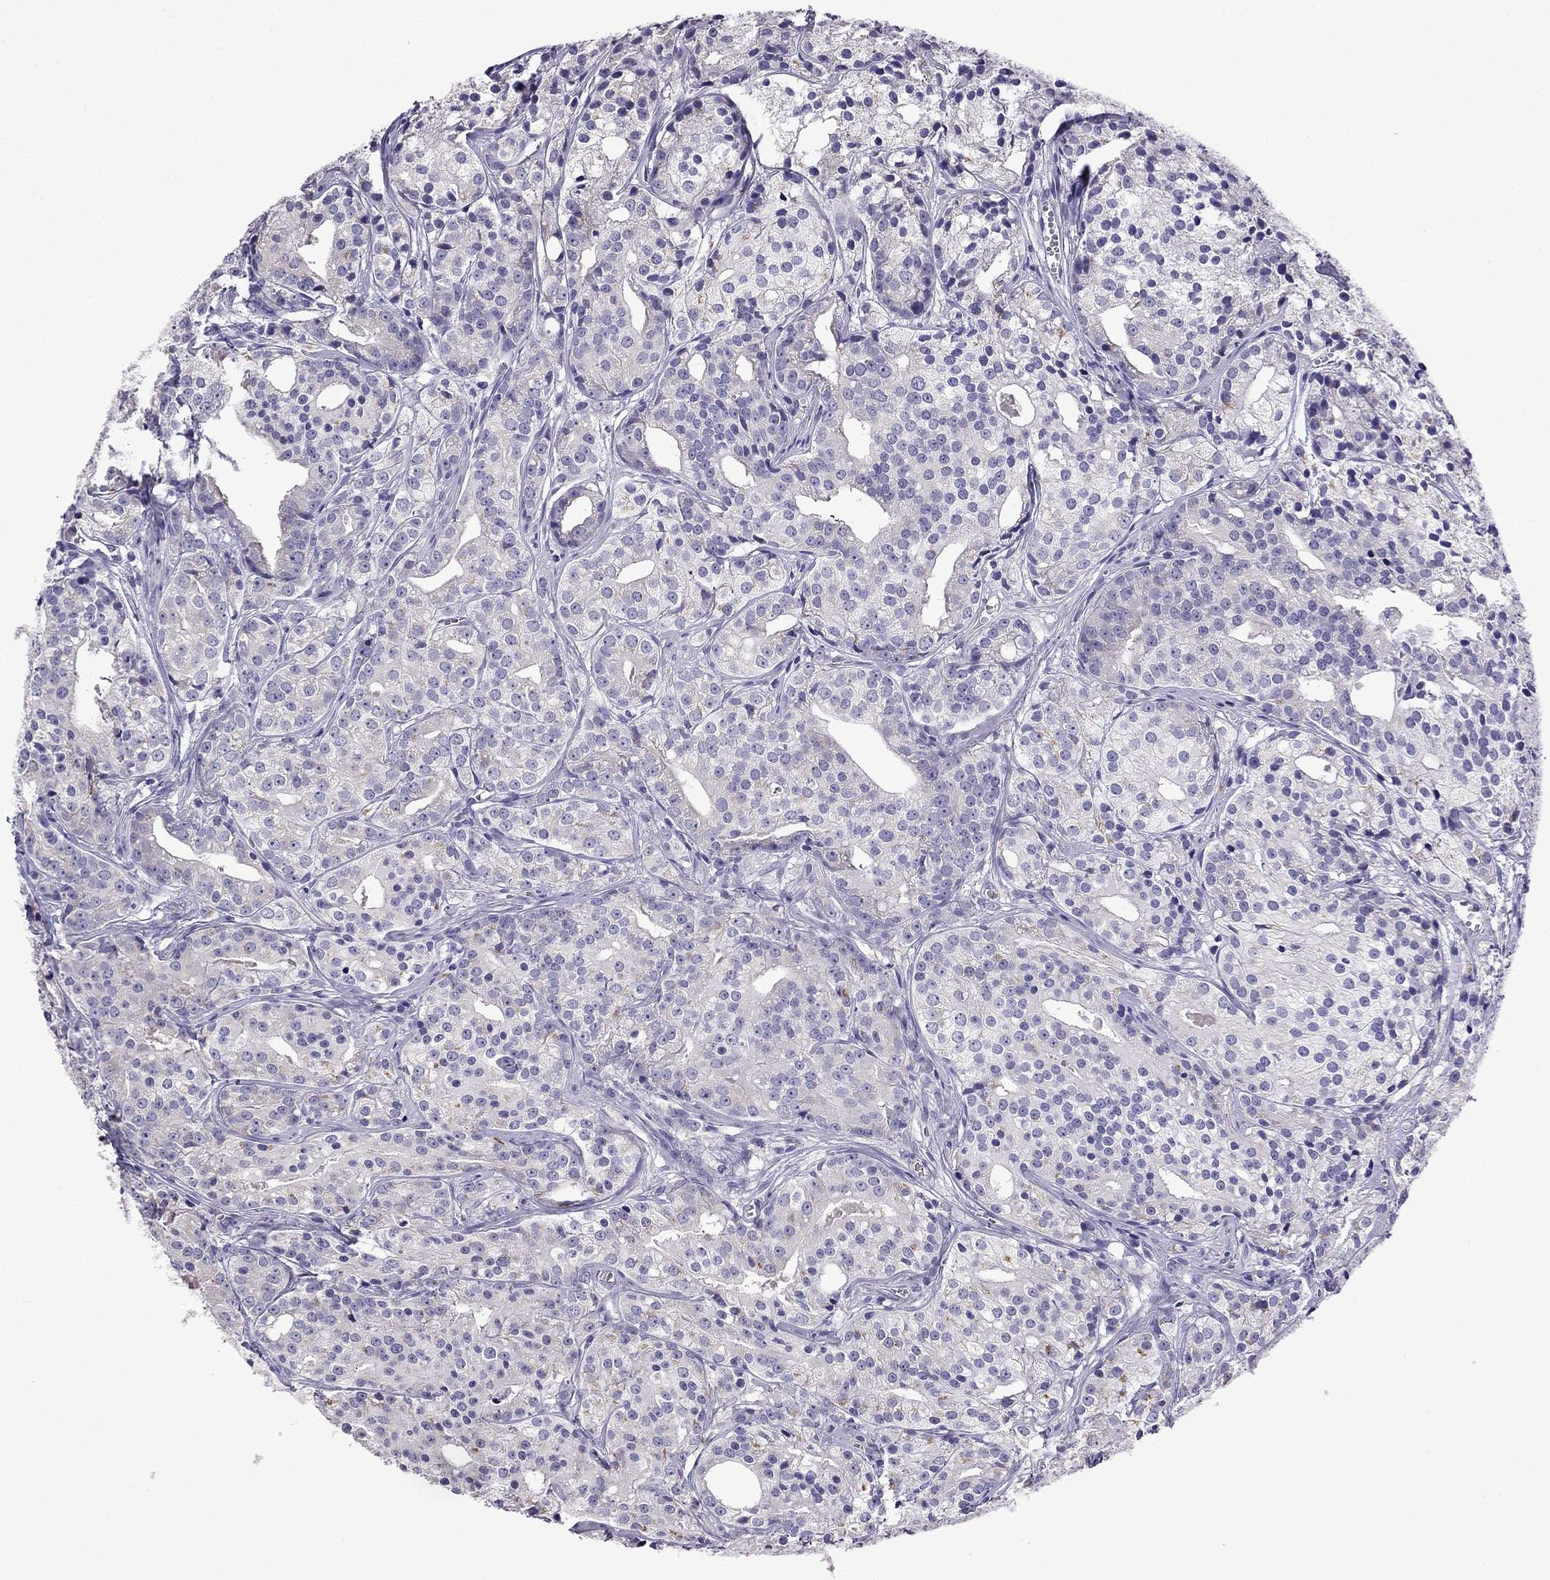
{"staining": {"intensity": "negative", "quantity": "none", "location": "none"}, "tissue": "prostate cancer", "cell_type": "Tumor cells", "image_type": "cancer", "snomed": [{"axis": "morphology", "description": "Adenocarcinoma, Medium grade"}, {"axis": "topography", "description": "Prostate"}], "caption": "Immunohistochemistry (IHC) of human prostate cancer demonstrates no expression in tumor cells.", "gene": "TTN", "patient": {"sex": "male", "age": 74}}